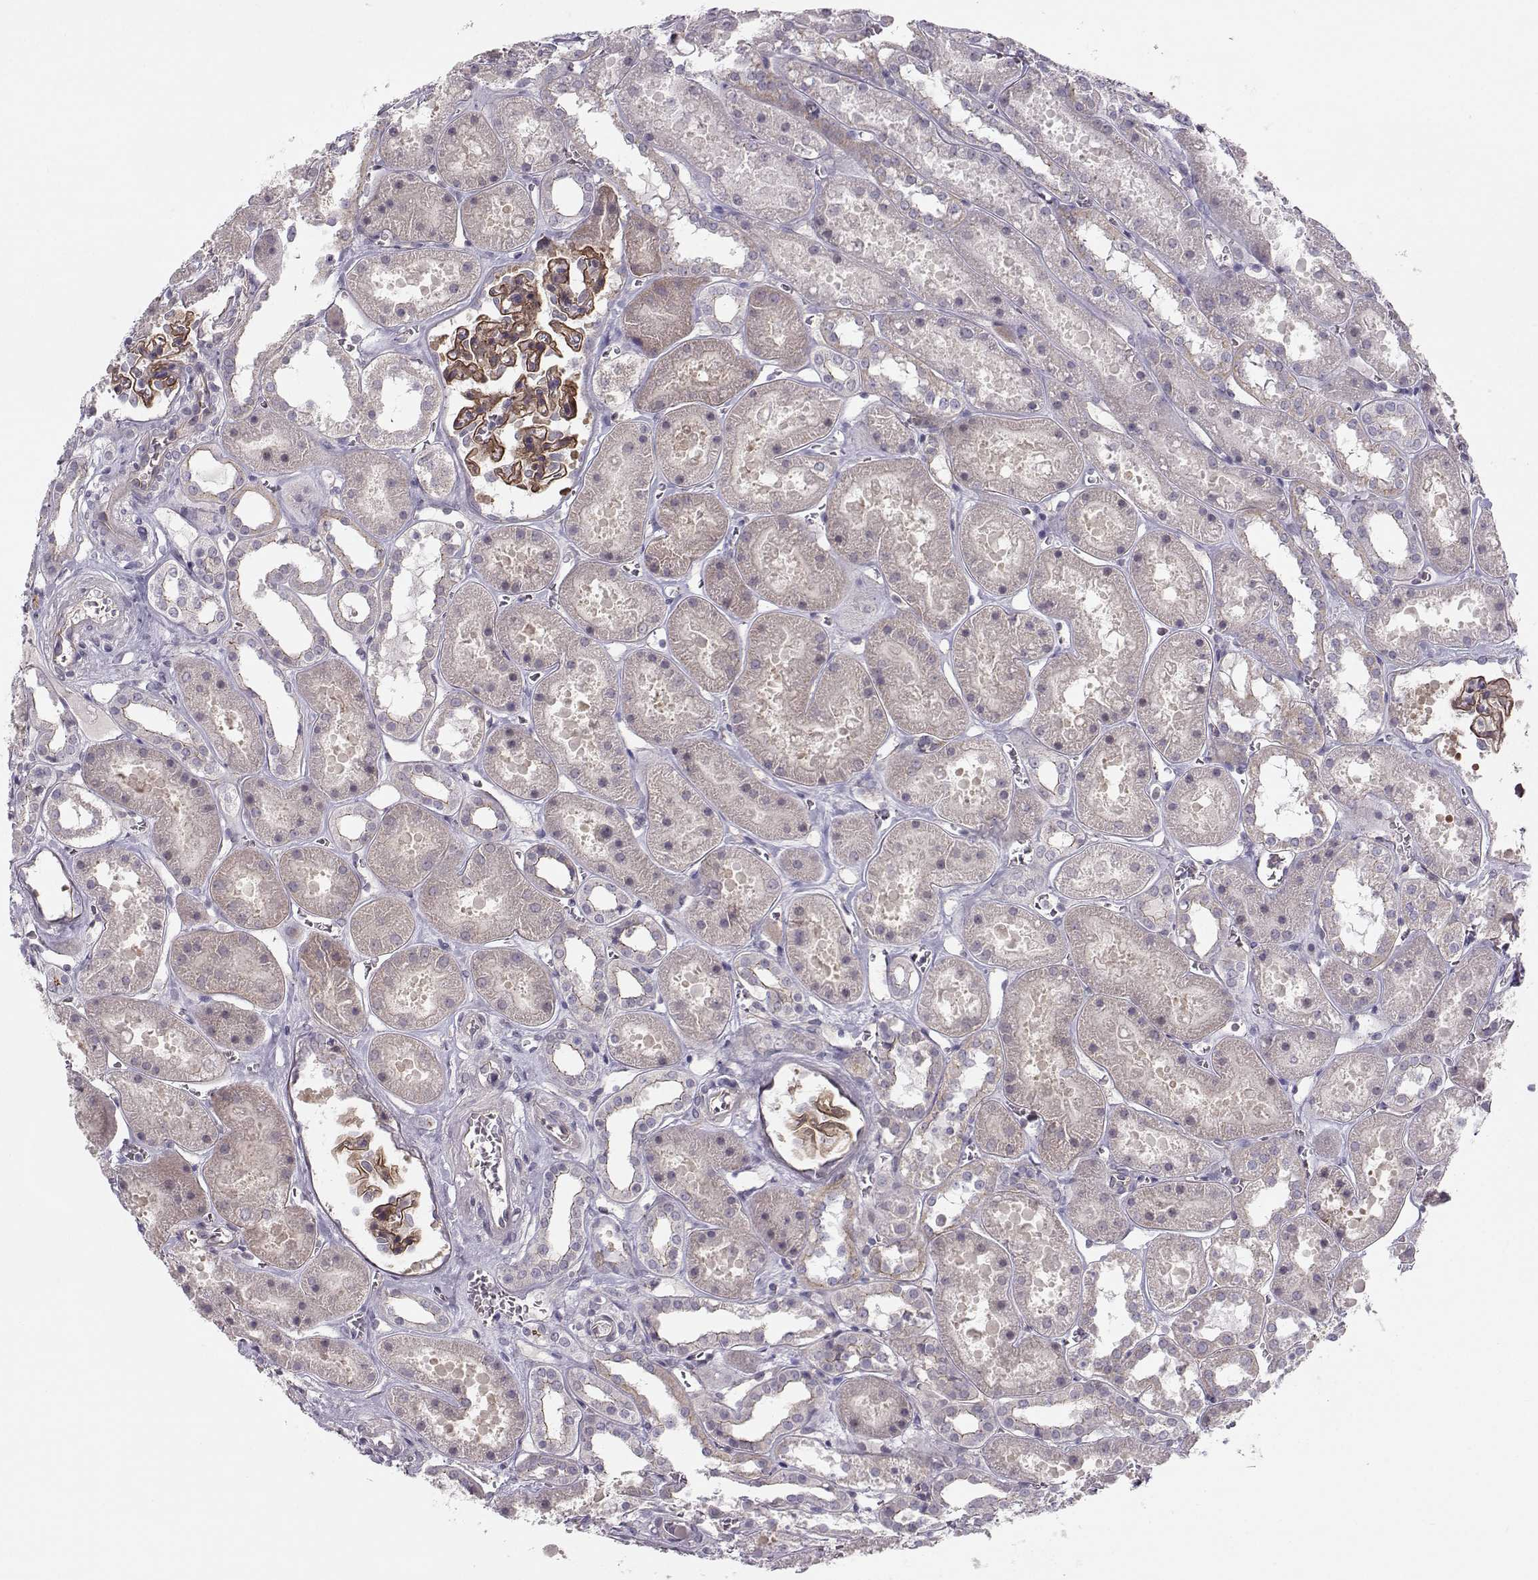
{"staining": {"intensity": "strong", "quantity": "25%-75%", "location": "cytoplasmic/membranous"}, "tissue": "kidney", "cell_type": "Cells in glomeruli", "image_type": "normal", "snomed": [{"axis": "morphology", "description": "Normal tissue, NOS"}, {"axis": "topography", "description": "Kidney"}], "caption": "The image exhibits staining of unremarkable kidney, revealing strong cytoplasmic/membranous protein expression (brown color) within cells in glomeruli.", "gene": "MAST1", "patient": {"sex": "female", "age": 41}}